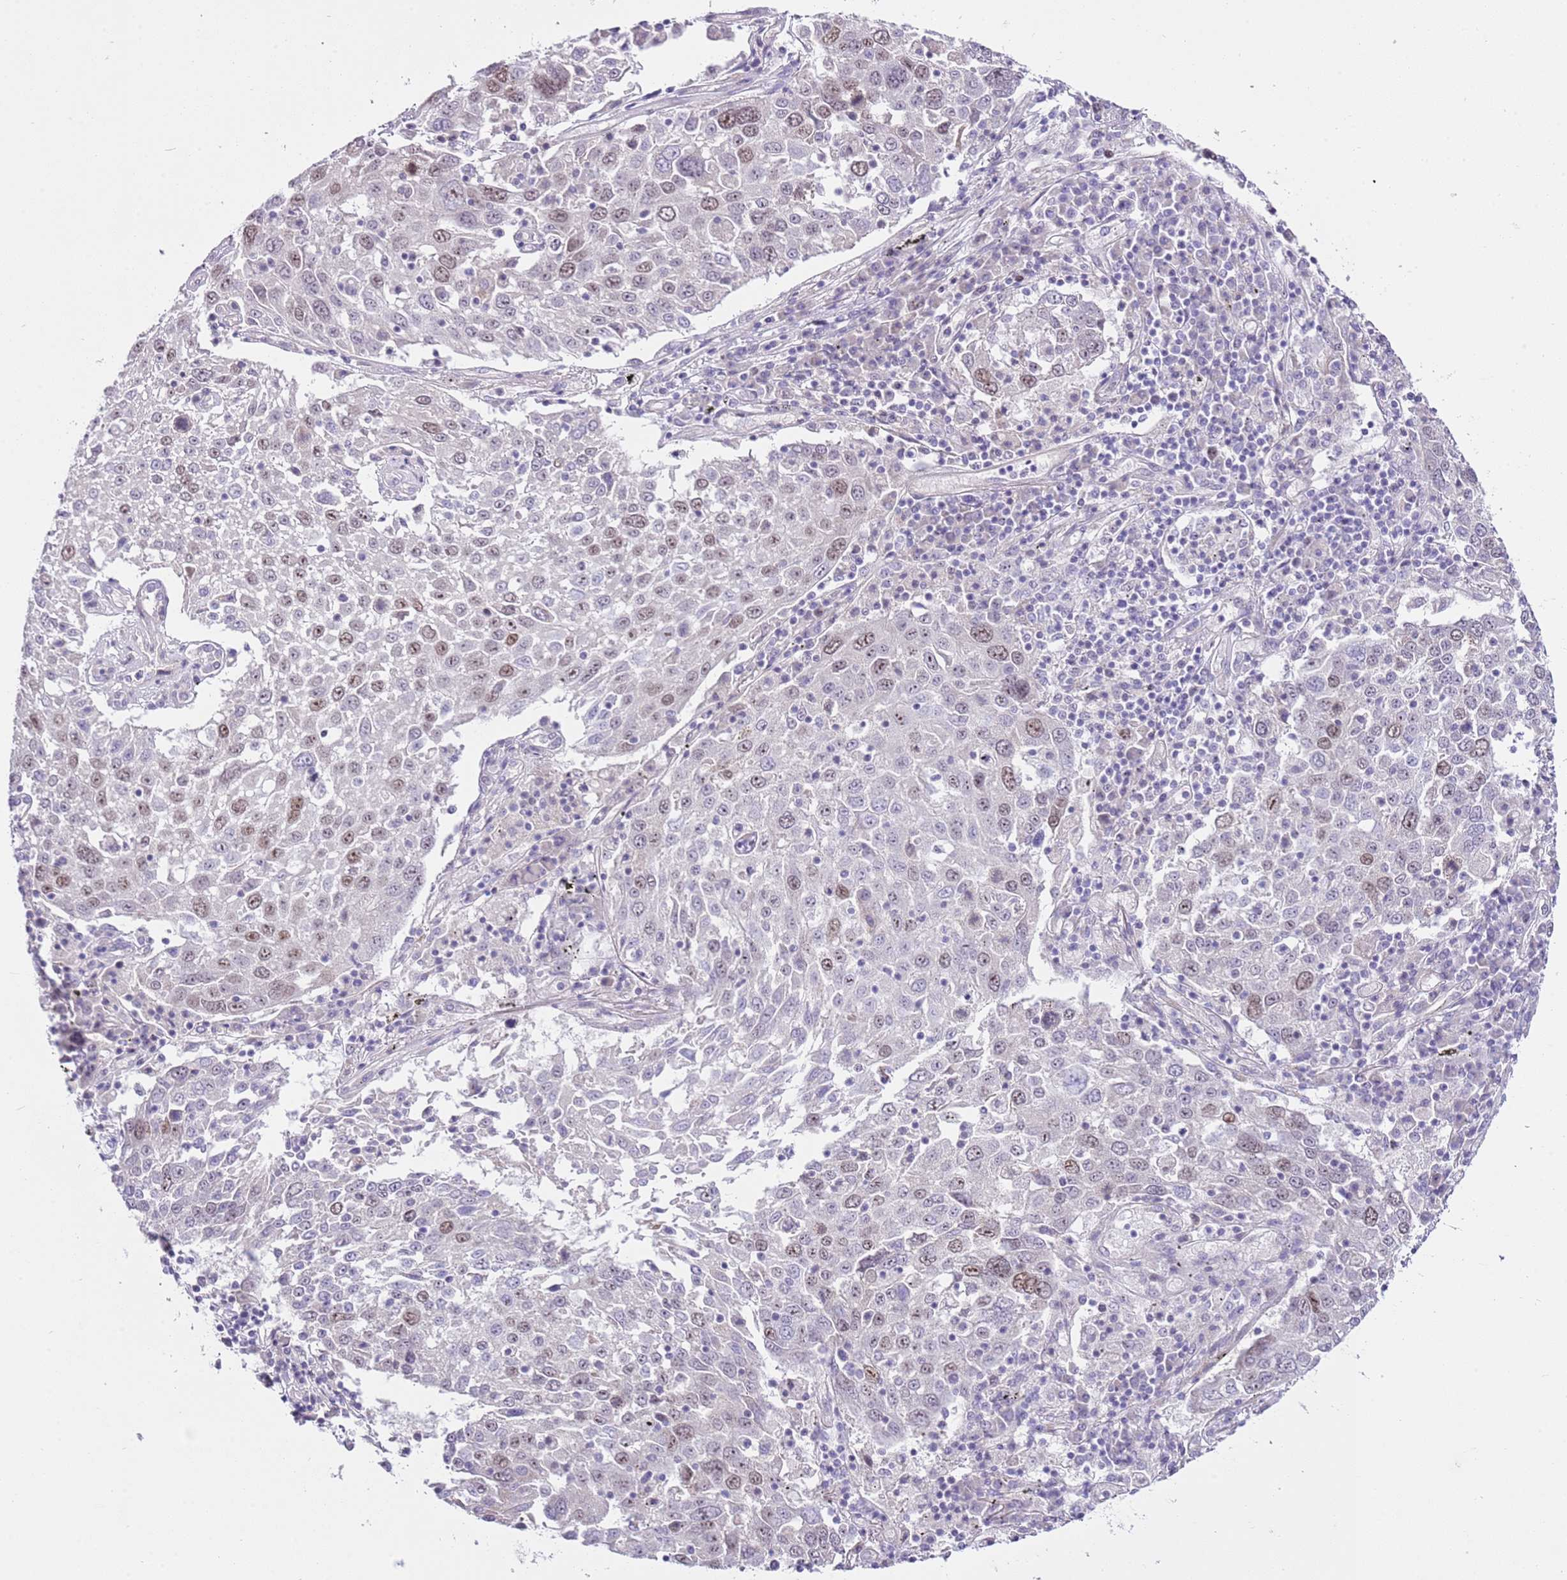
{"staining": {"intensity": "moderate", "quantity": "25%-75%", "location": "nuclear"}, "tissue": "lung cancer", "cell_type": "Tumor cells", "image_type": "cancer", "snomed": [{"axis": "morphology", "description": "Squamous cell carcinoma, NOS"}, {"axis": "topography", "description": "Lung"}], "caption": "A histopathology image of human lung cancer stained for a protein displays moderate nuclear brown staining in tumor cells.", "gene": "FBRSL1", "patient": {"sex": "male", "age": 65}}